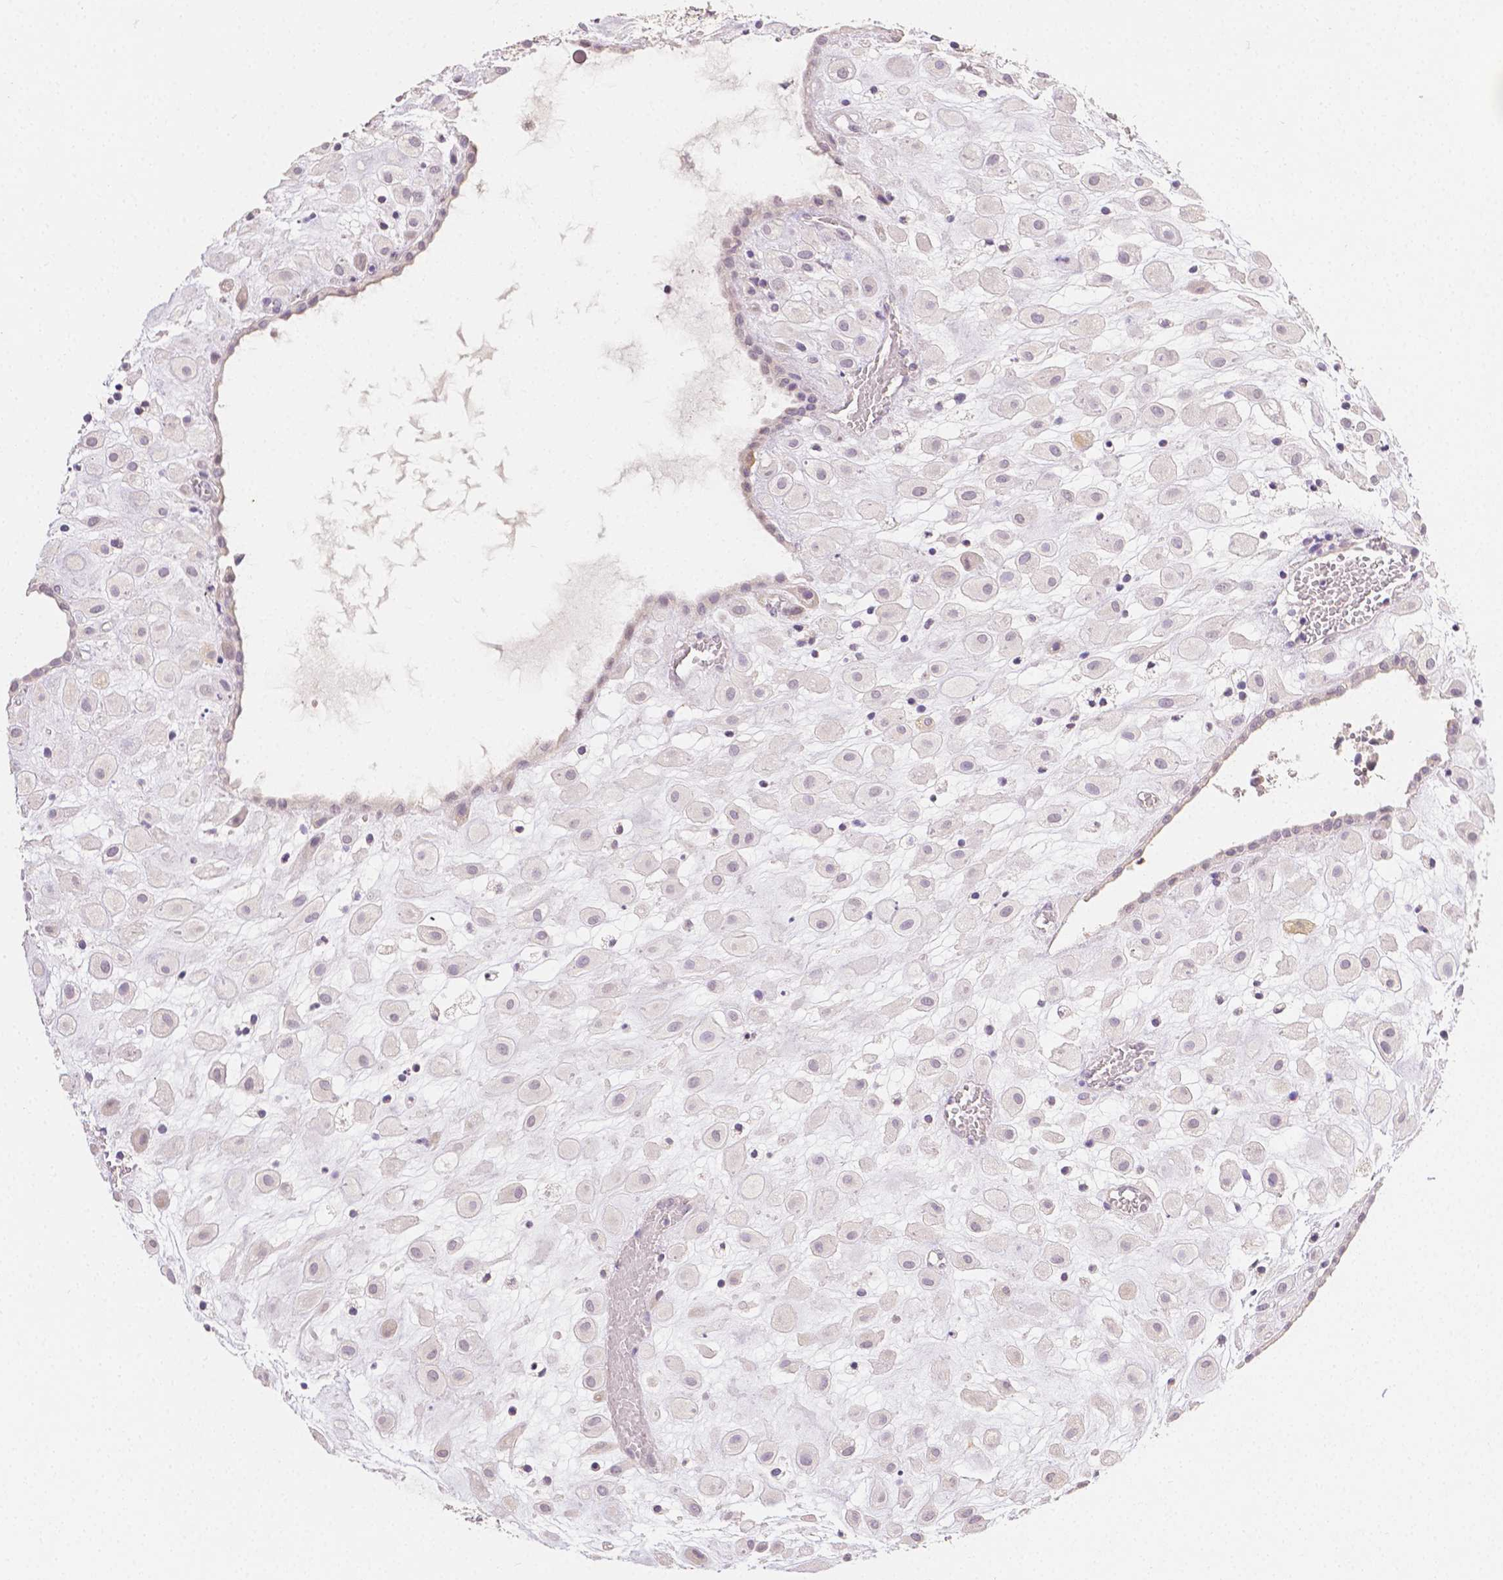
{"staining": {"intensity": "weak", "quantity": "<25%", "location": "nuclear"}, "tissue": "placenta", "cell_type": "Decidual cells", "image_type": "normal", "snomed": [{"axis": "morphology", "description": "Normal tissue, NOS"}, {"axis": "topography", "description": "Placenta"}], "caption": "IHC micrograph of unremarkable placenta: placenta stained with DAB (3,3'-diaminobenzidine) displays no significant protein staining in decidual cells. (DAB immunohistochemistry (IHC), high magnification).", "gene": "TGM1", "patient": {"sex": "female", "age": 24}}